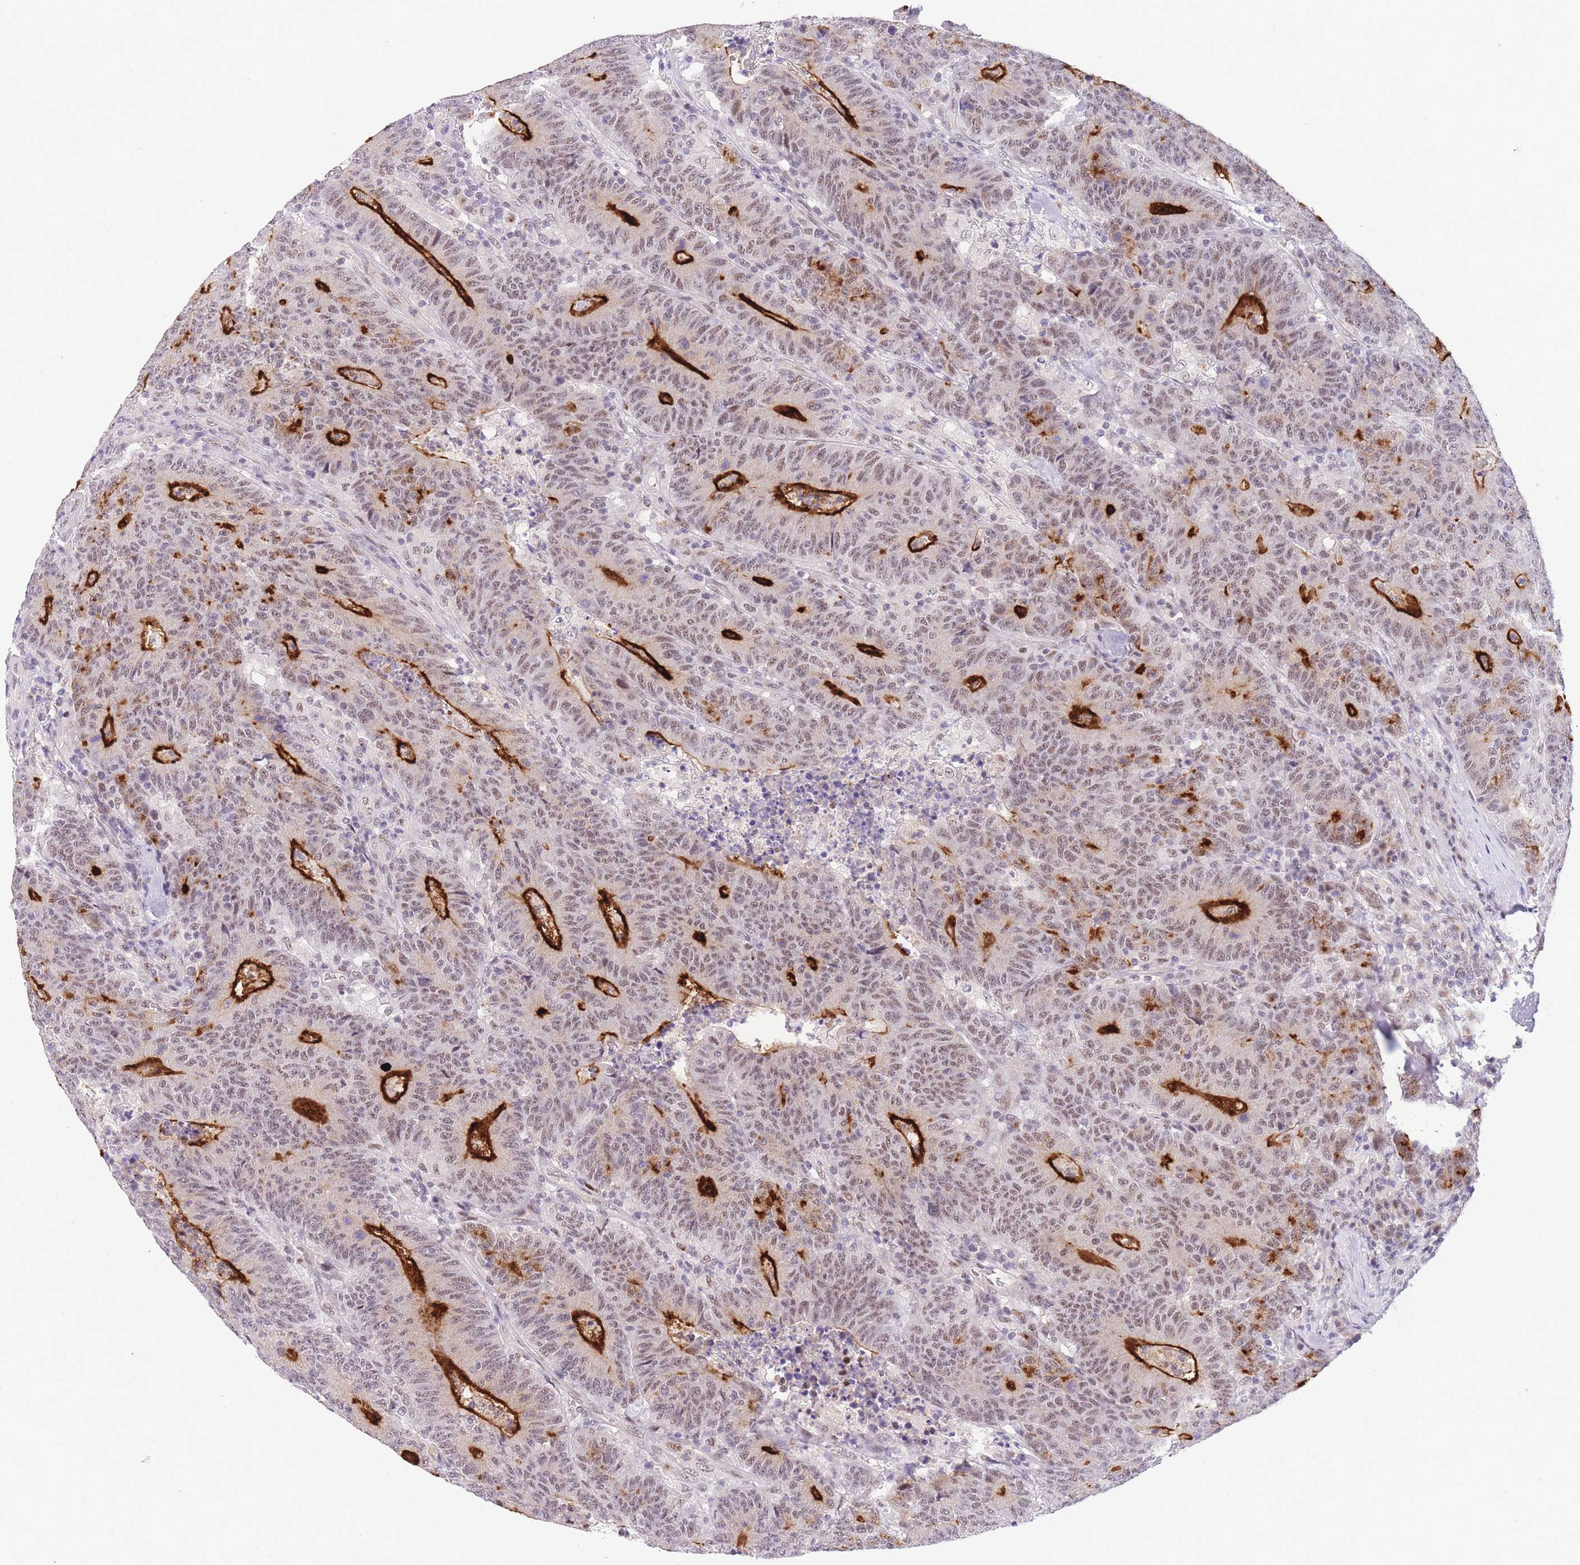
{"staining": {"intensity": "strong", "quantity": "<25%", "location": "cytoplasmic/membranous,nuclear"}, "tissue": "colorectal cancer", "cell_type": "Tumor cells", "image_type": "cancer", "snomed": [{"axis": "morphology", "description": "Adenocarcinoma, NOS"}, {"axis": "topography", "description": "Colon"}], "caption": "Protein expression analysis of human colorectal cancer reveals strong cytoplasmic/membranous and nuclear expression in about <25% of tumor cells.", "gene": "SLC35F2", "patient": {"sex": "female", "age": 75}}